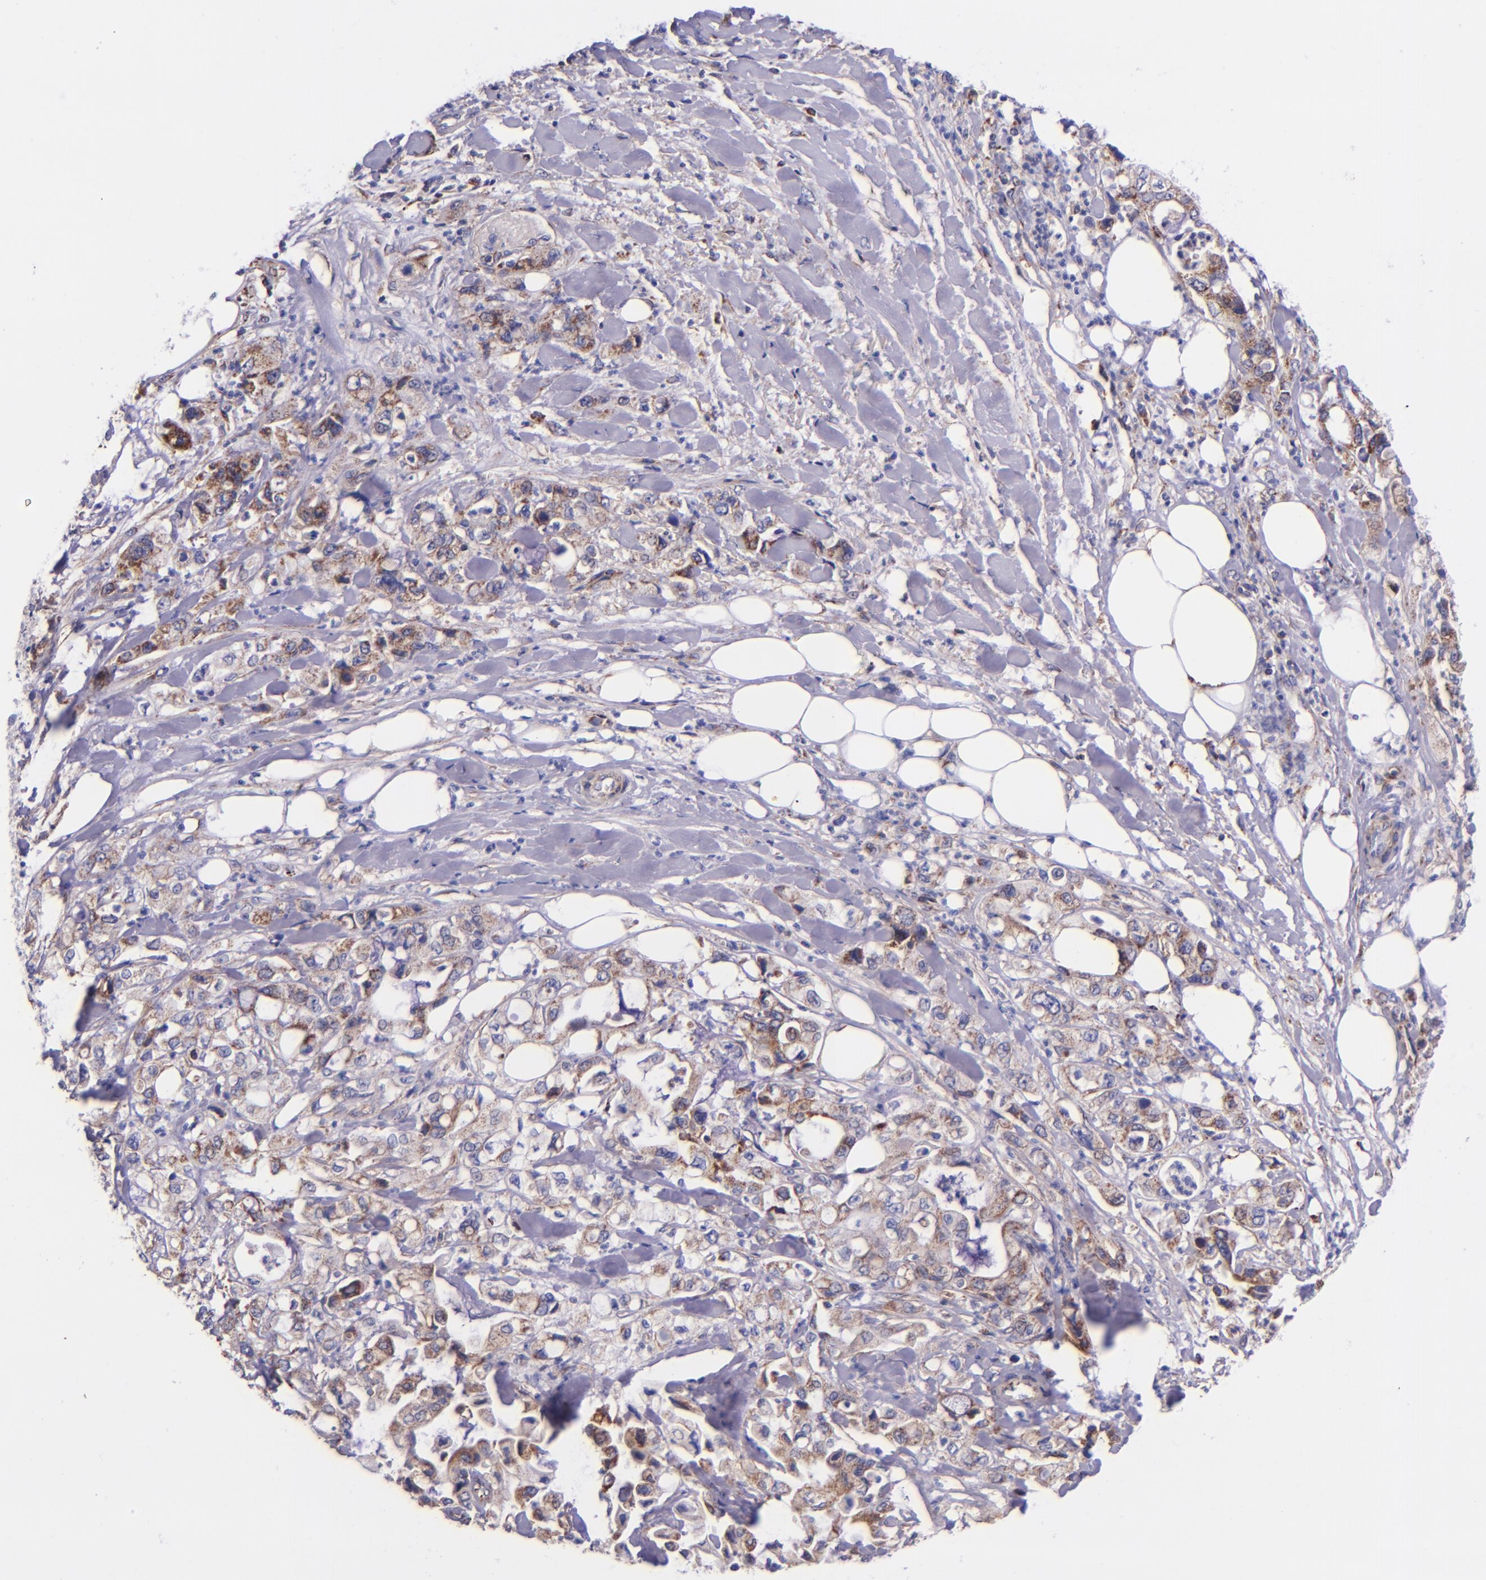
{"staining": {"intensity": "weak", "quantity": "<25%", "location": "cytoplasmic/membranous"}, "tissue": "pancreatic cancer", "cell_type": "Tumor cells", "image_type": "cancer", "snomed": [{"axis": "morphology", "description": "Adenocarcinoma, NOS"}, {"axis": "topography", "description": "Pancreas"}], "caption": "High power microscopy histopathology image of an IHC photomicrograph of pancreatic cancer, revealing no significant positivity in tumor cells.", "gene": "IDH3G", "patient": {"sex": "male", "age": 70}}